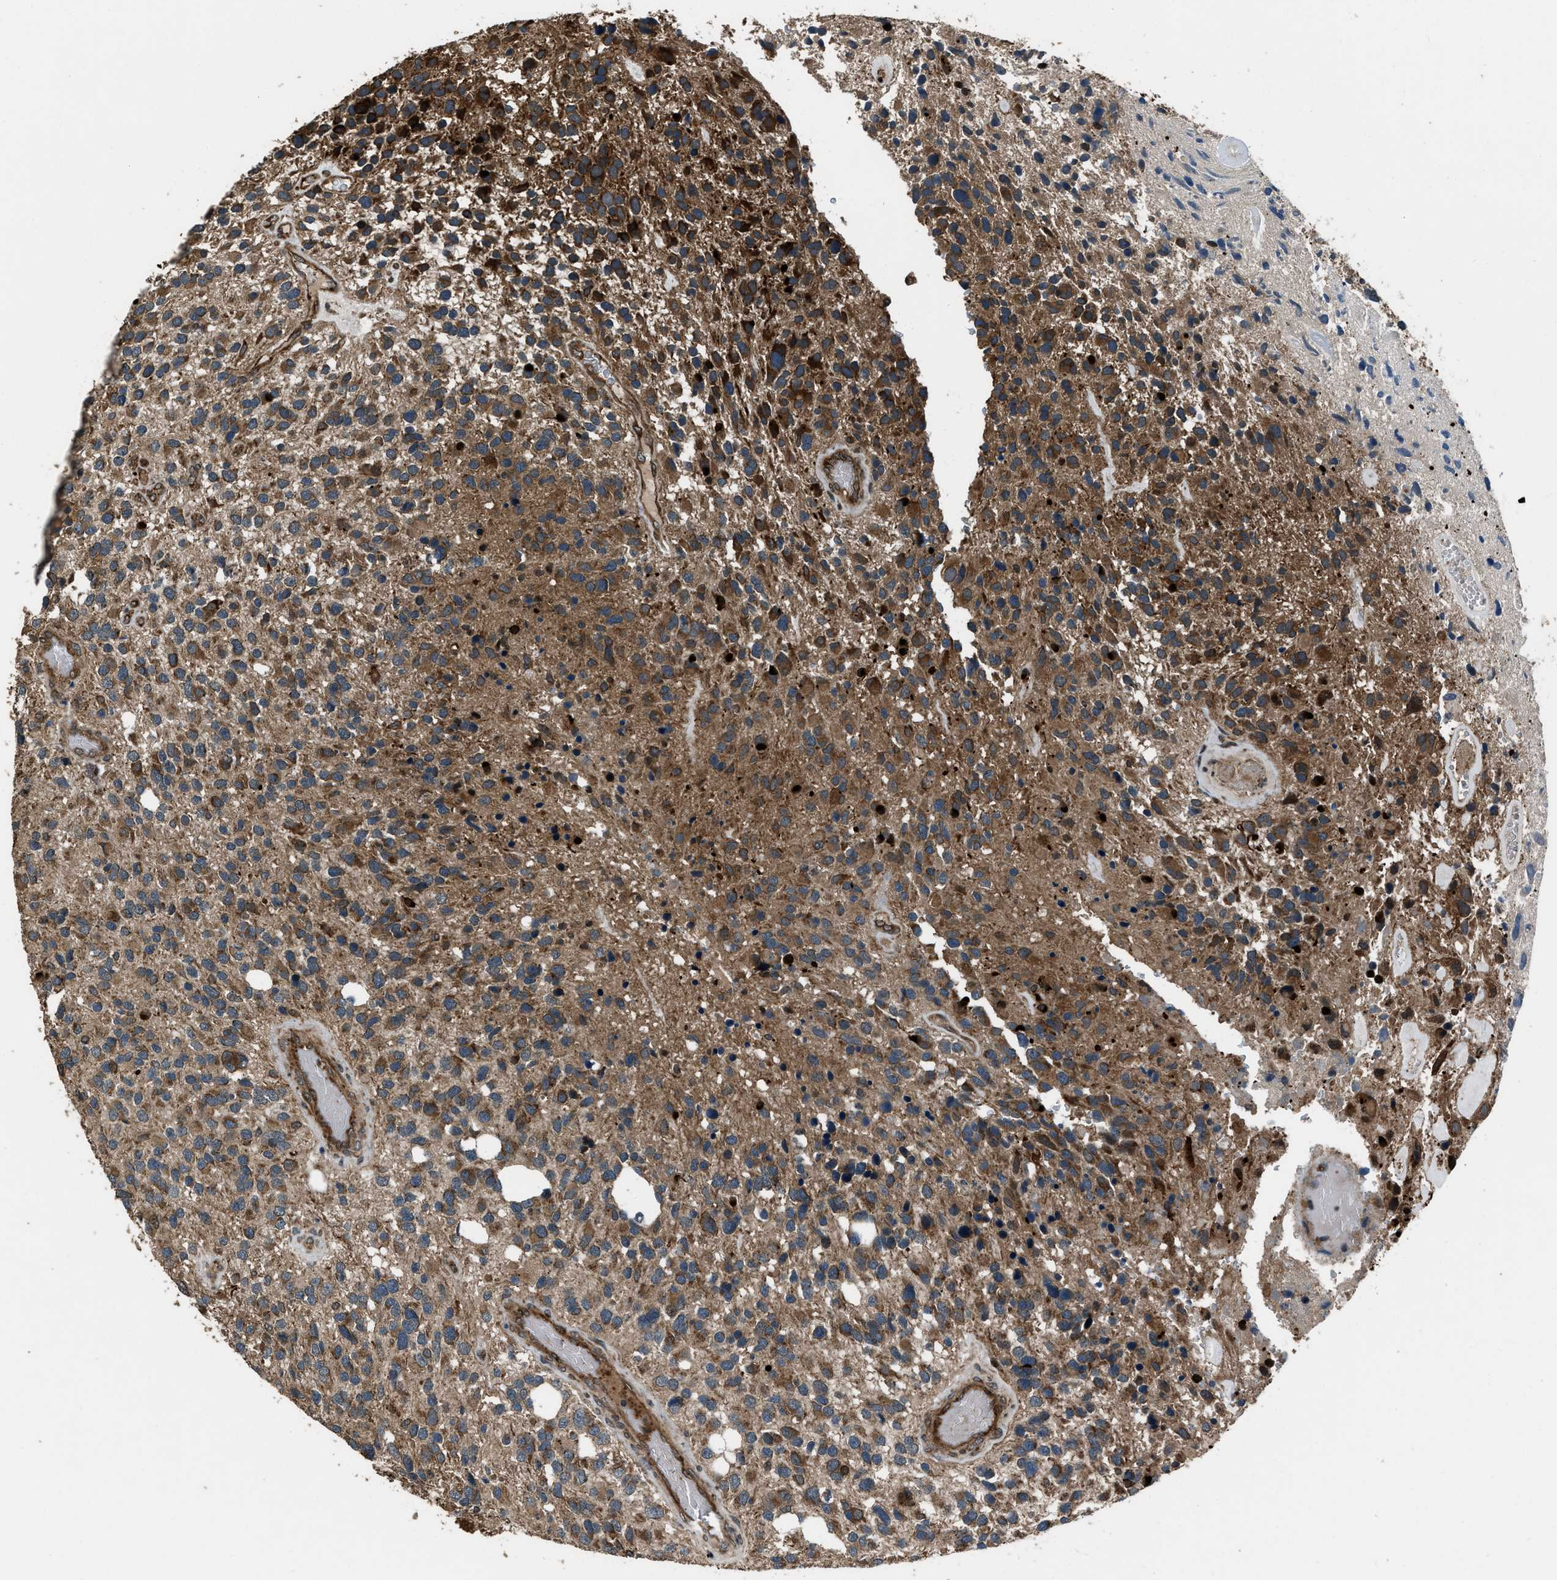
{"staining": {"intensity": "moderate", "quantity": ">75%", "location": "cytoplasmic/membranous"}, "tissue": "glioma", "cell_type": "Tumor cells", "image_type": "cancer", "snomed": [{"axis": "morphology", "description": "Glioma, malignant, High grade"}, {"axis": "topography", "description": "Brain"}], "caption": "Moderate cytoplasmic/membranous protein staining is appreciated in about >75% of tumor cells in glioma.", "gene": "IRAK4", "patient": {"sex": "female", "age": 58}}